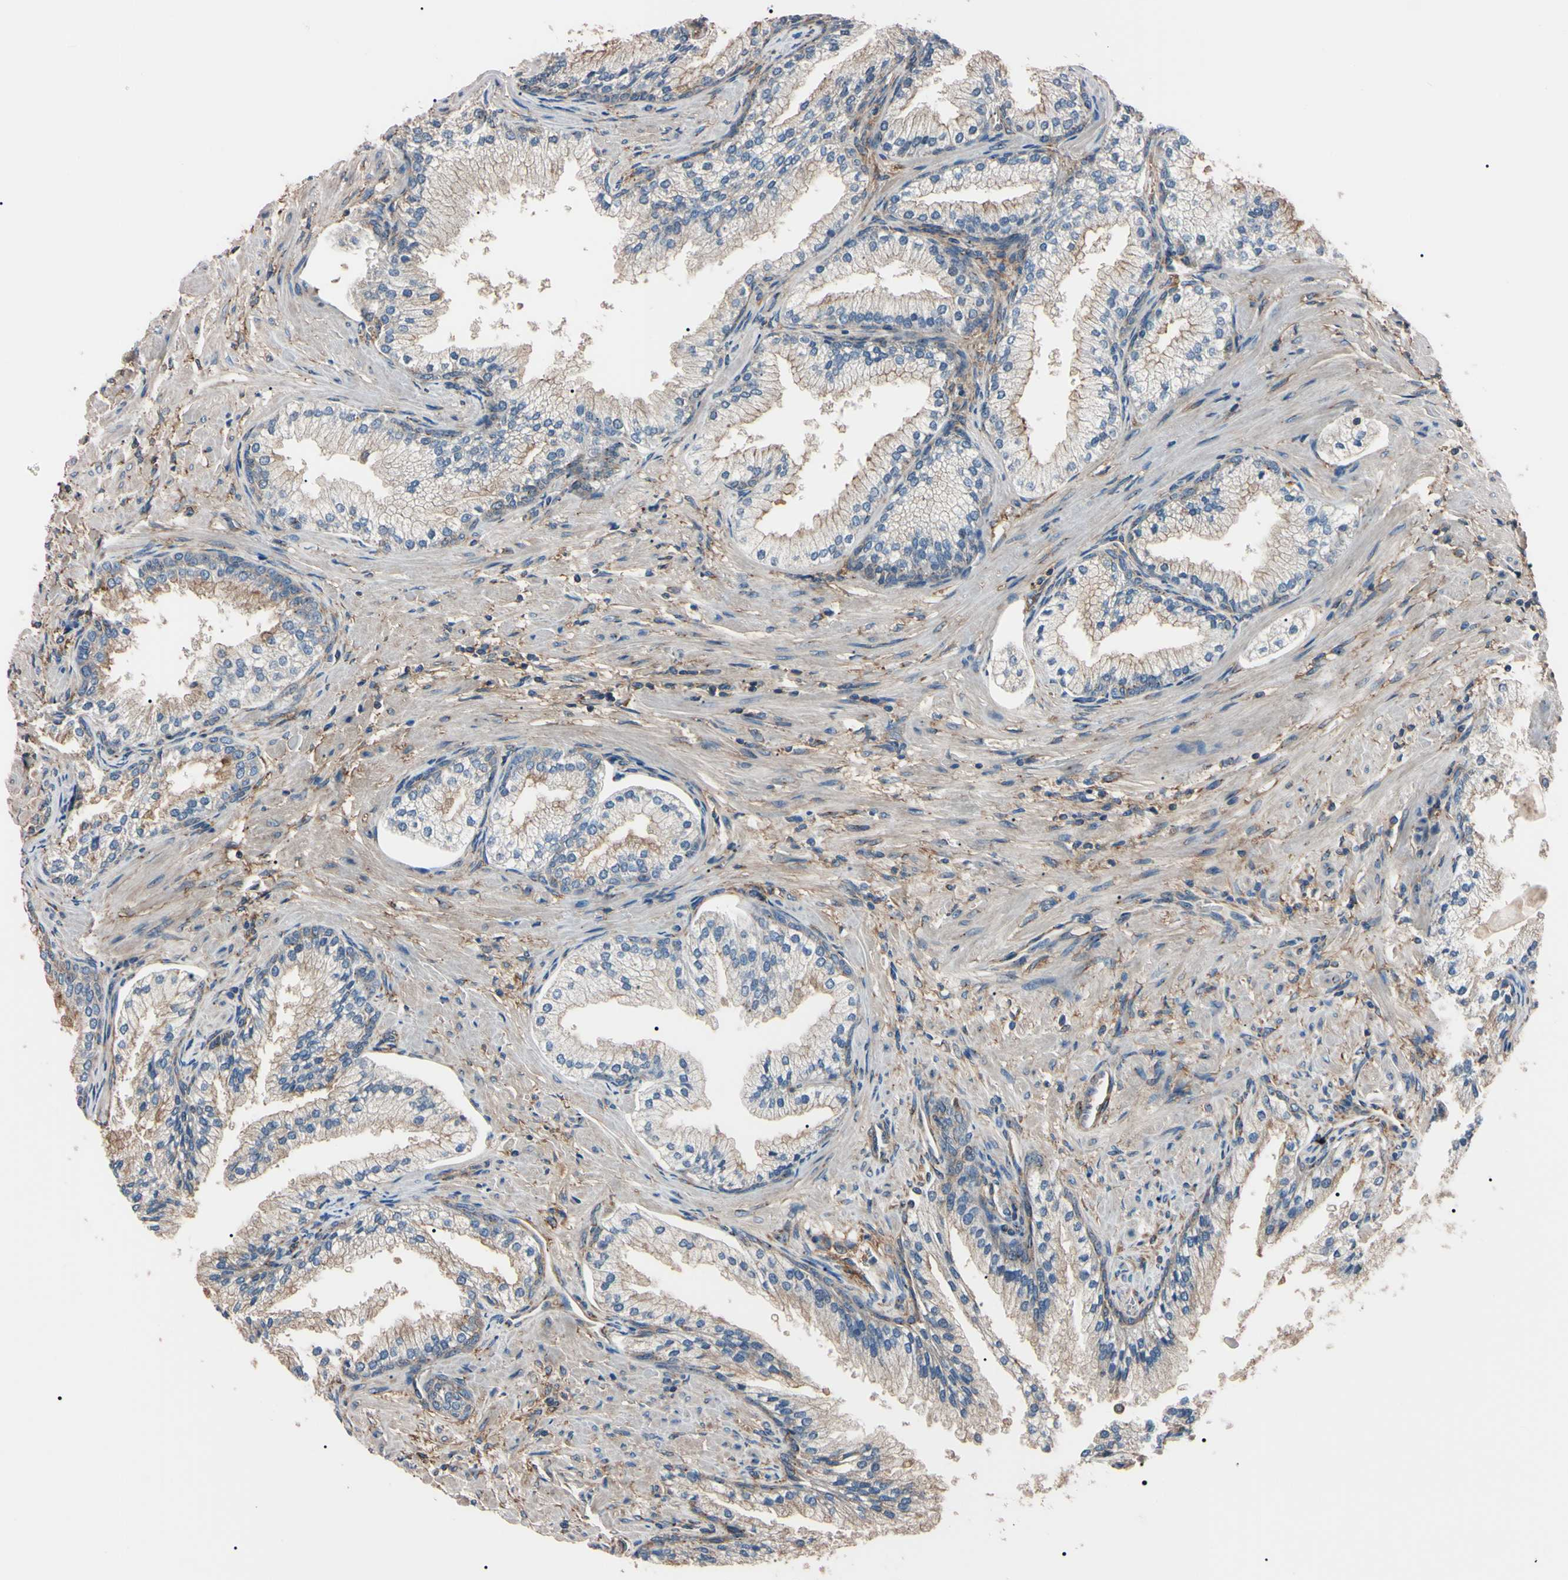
{"staining": {"intensity": "moderate", "quantity": ">75%", "location": "cytoplasmic/membranous"}, "tissue": "prostate cancer", "cell_type": "Tumor cells", "image_type": "cancer", "snomed": [{"axis": "morphology", "description": "Adenocarcinoma, High grade"}, {"axis": "topography", "description": "Prostate"}], "caption": "Tumor cells demonstrate medium levels of moderate cytoplasmic/membranous positivity in approximately >75% of cells in prostate cancer.", "gene": "PRKACA", "patient": {"sex": "male", "age": 58}}